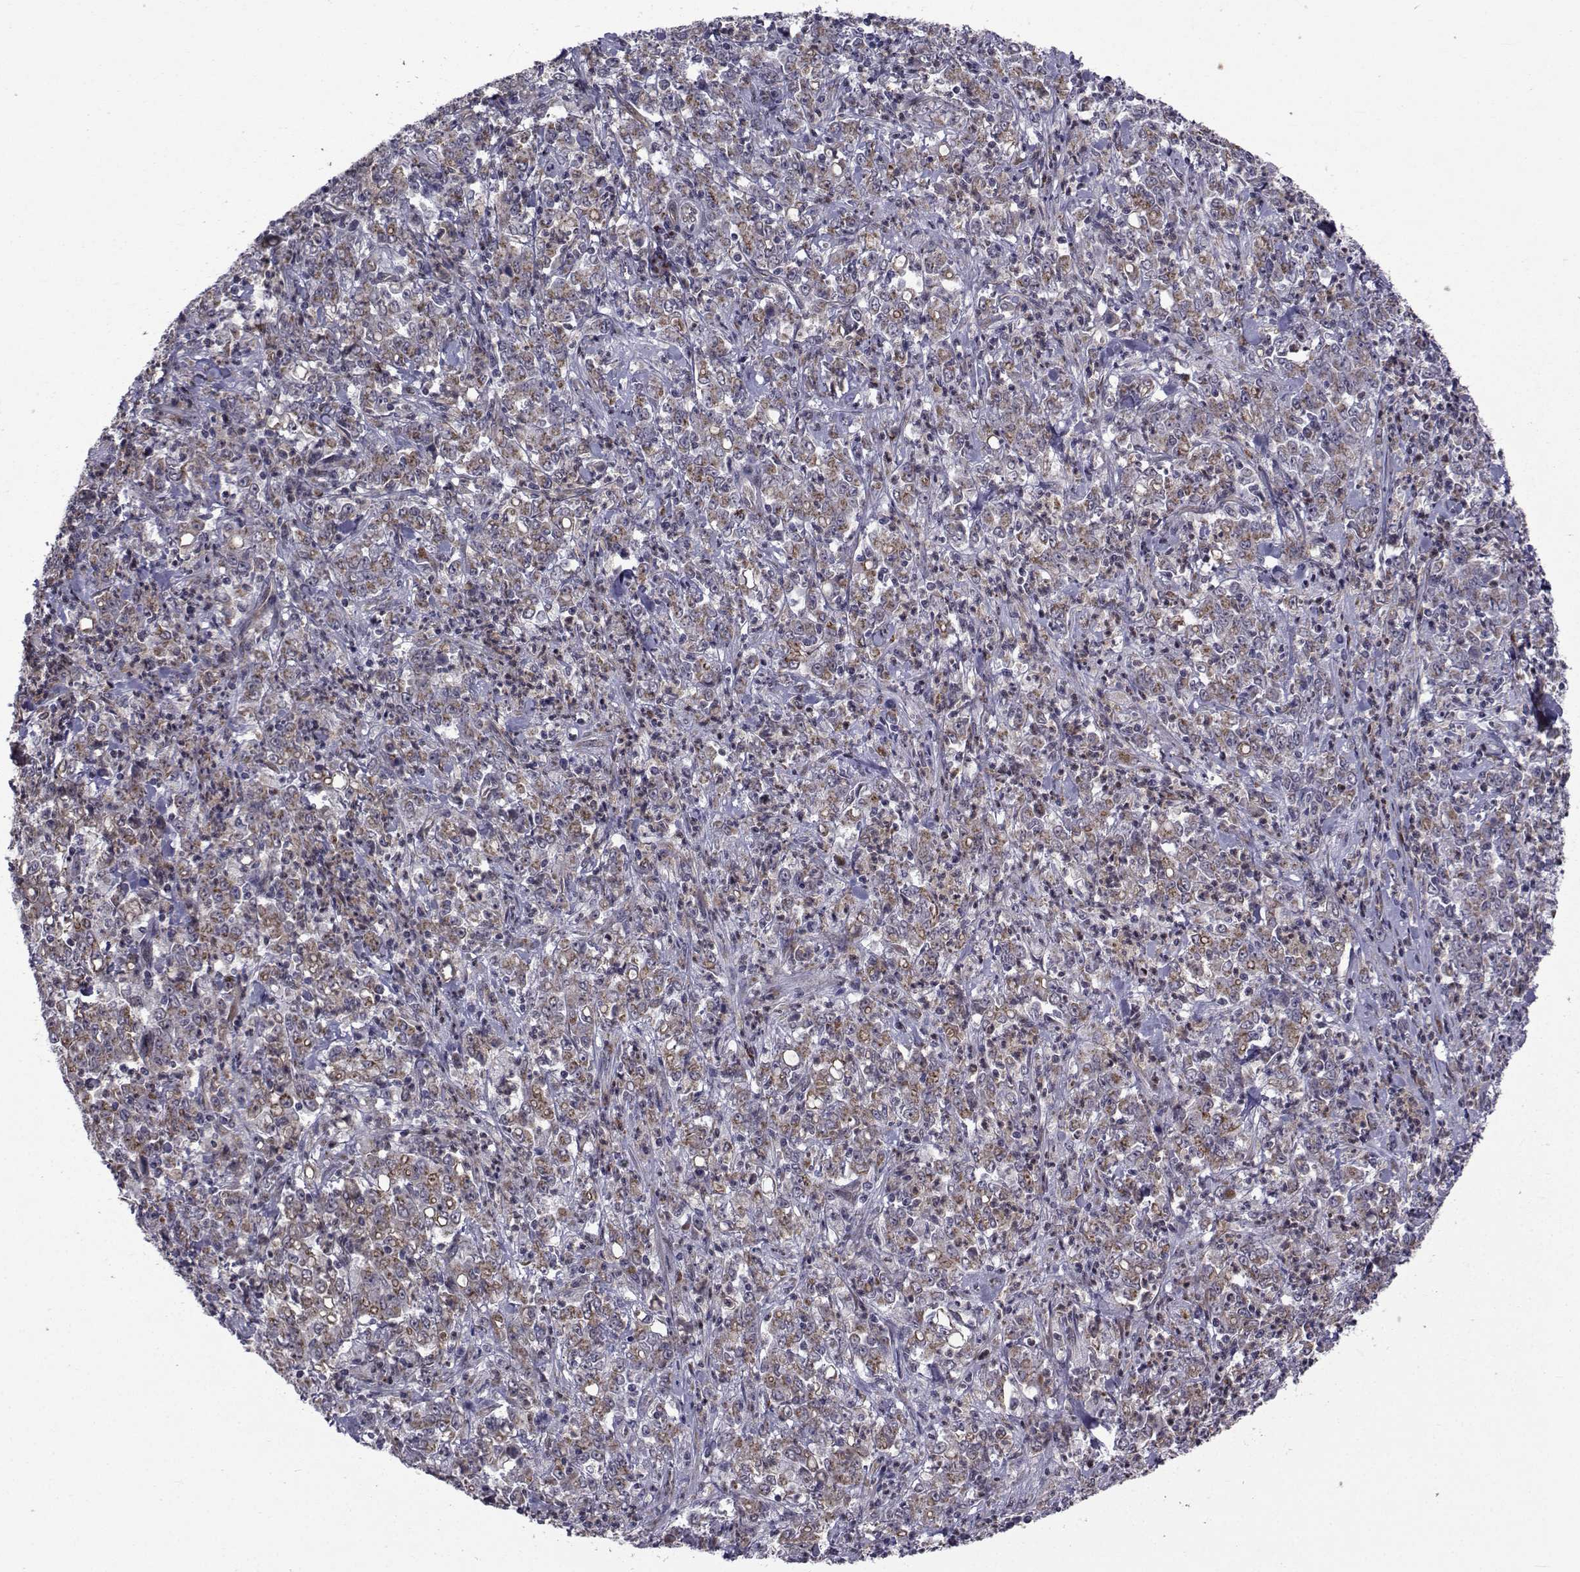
{"staining": {"intensity": "weak", "quantity": "25%-75%", "location": "cytoplasmic/membranous"}, "tissue": "stomach cancer", "cell_type": "Tumor cells", "image_type": "cancer", "snomed": [{"axis": "morphology", "description": "Adenocarcinoma, NOS"}, {"axis": "topography", "description": "Stomach, lower"}], "caption": "IHC micrograph of human stomach cancer (adenocarcinoma) stained for a protein (brown), which displays low levels of weak cytoplasmic/membranous positivity in about 25%-75% of tumor cells.", "gene": "ATP6V1C2", "patient": {"sex": "female", "age": 71}}